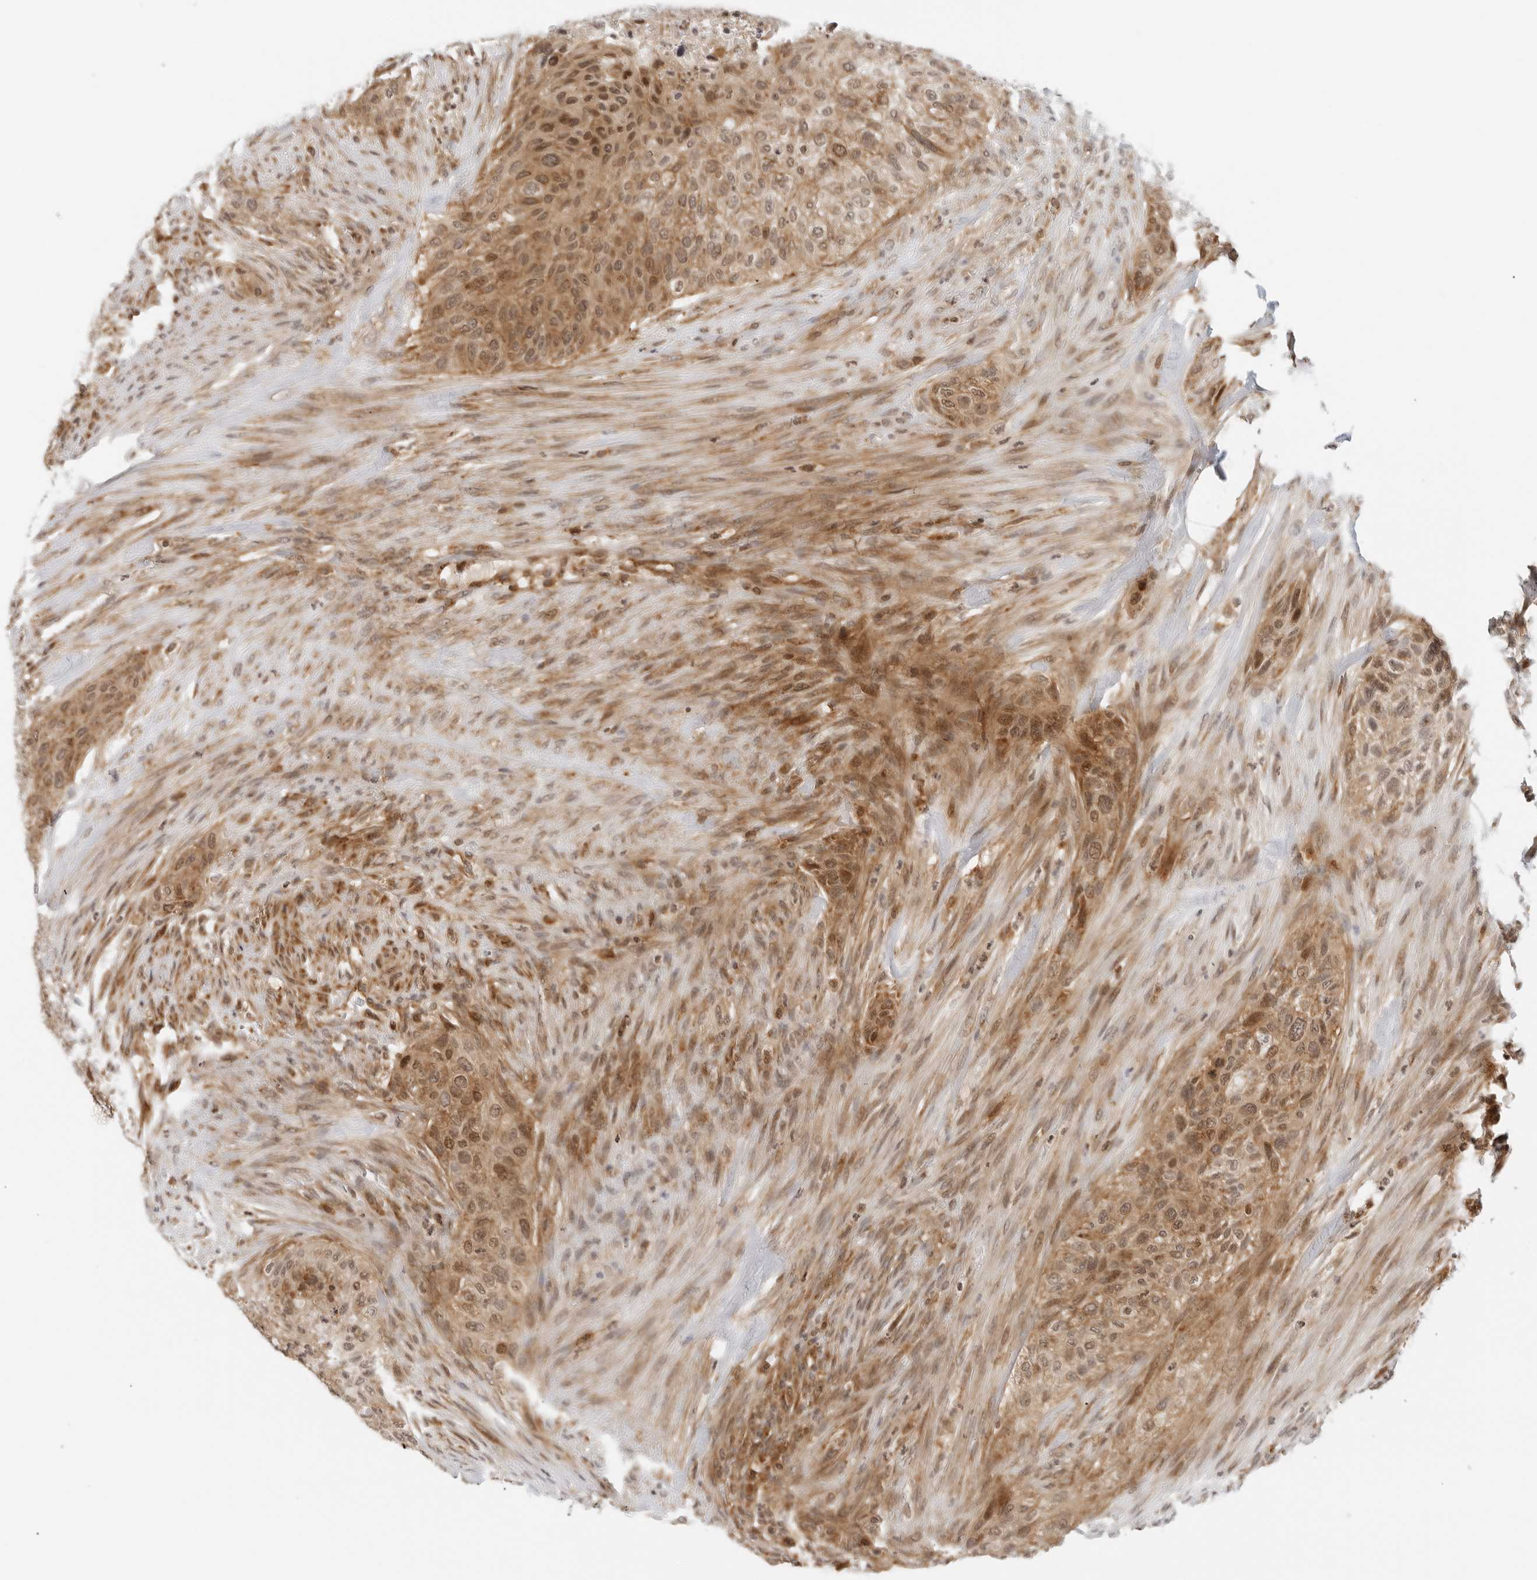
{"staining": {"intensity": "moderate", "quantity": ">75%", "location": "cytoplasmic/membranous,nuclear"}, "tissue": "urothelial cancer", "cell_type": "Tumor cells", "image_type": "cancer", "snomed": [{"axis": "morphology", "description": "Urothelial carcinoma, High grade"}, {"axis": "topography", "description": "Urinary bladder"}], "caption": "Urothelial cancer stained for a protein (brown) shows moderate cytoplasmic/membranous and nuclear positive positivity in approximately >75% of tumor cells.", "gene": "RC3H1", "patient": {"sex": "male", "age": 35}}